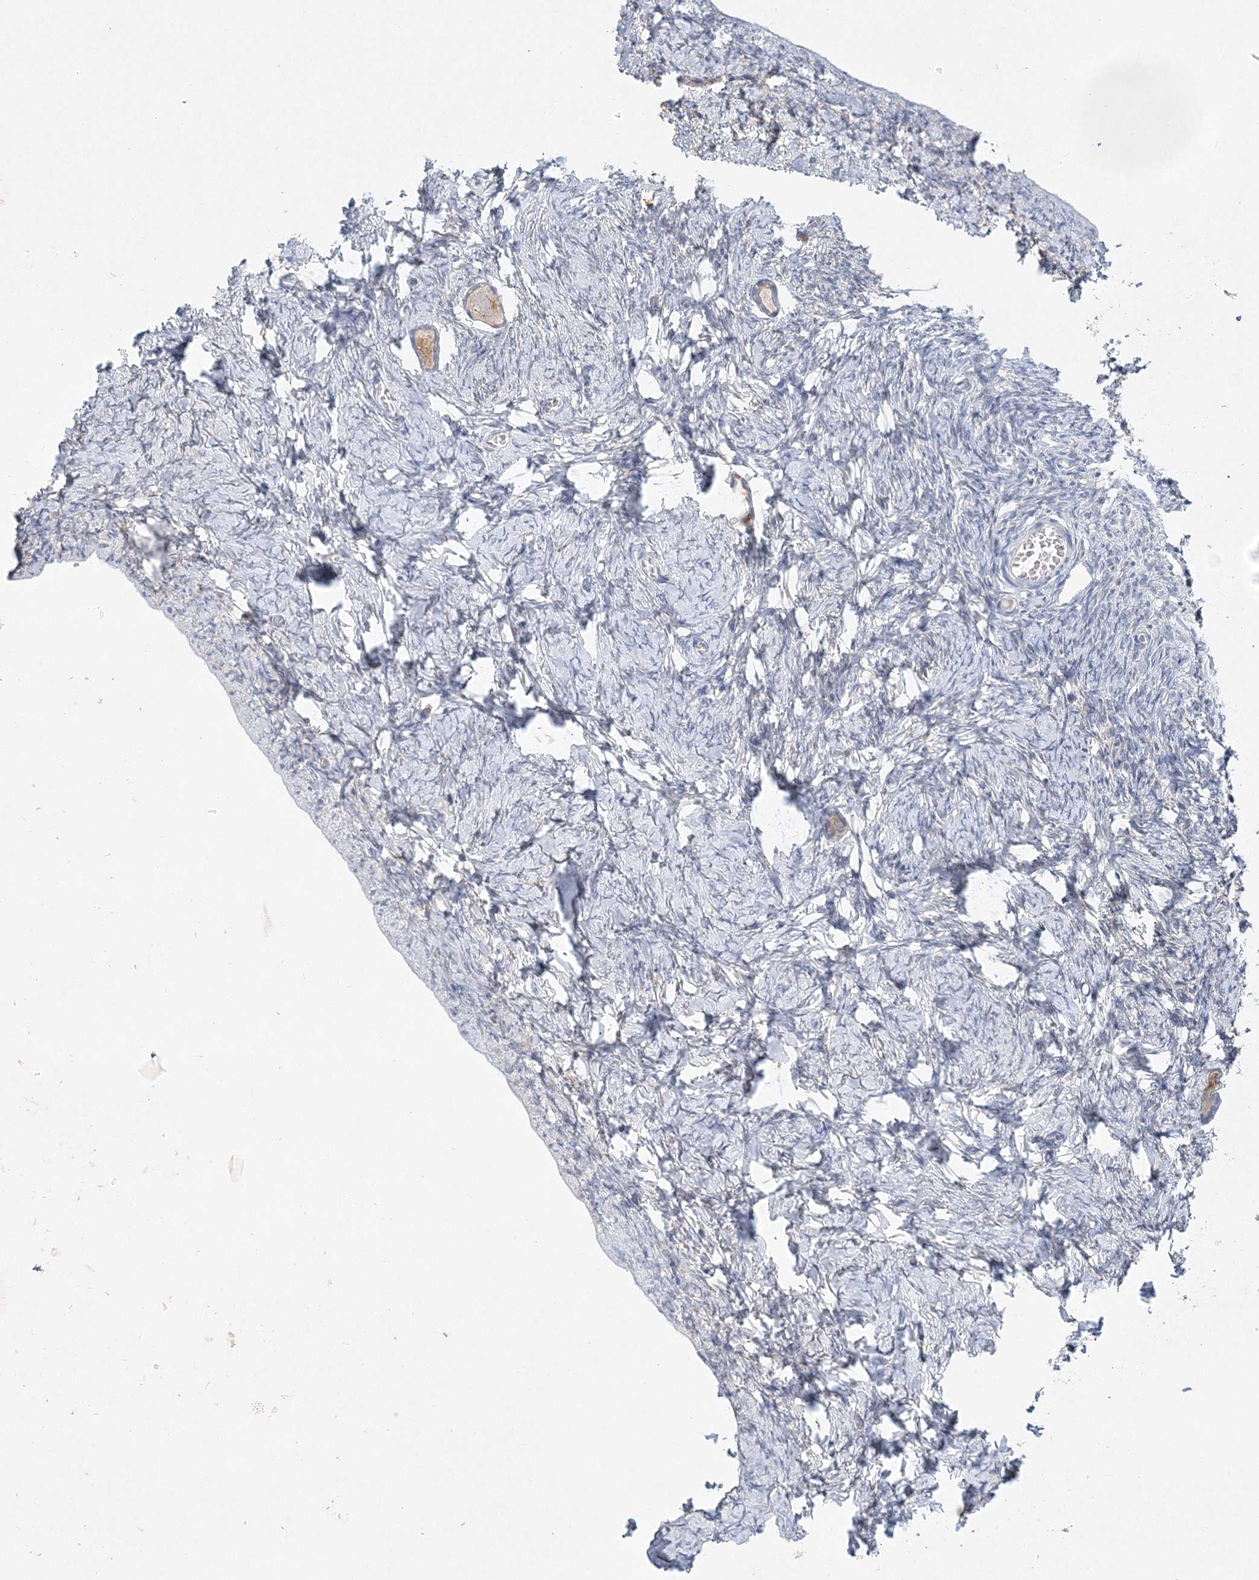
{"staining": {"intensity": "weak", "quantity": ">75%", "location": "cytoplasmic/membranous"}, "tissue": "ovary", "cell_type": "Follicle cells", "image_type": "normal", "snomed": [{"axis": "morphology", "description": "Normal tissue, NOS"}, {"axis": "topography", "description": "Ovary"}], "caption": "A histopathology image of human ovary stained for a protein shows weak cytoplasmic/membranous brown staining in follicle cells. (DAB (3,3'-diaminobenzidine) IHC, brown staining for protein, blue staining for nuclei).", "gene": "MAT2B", "patient": {"sex": "female", "age": 27}}